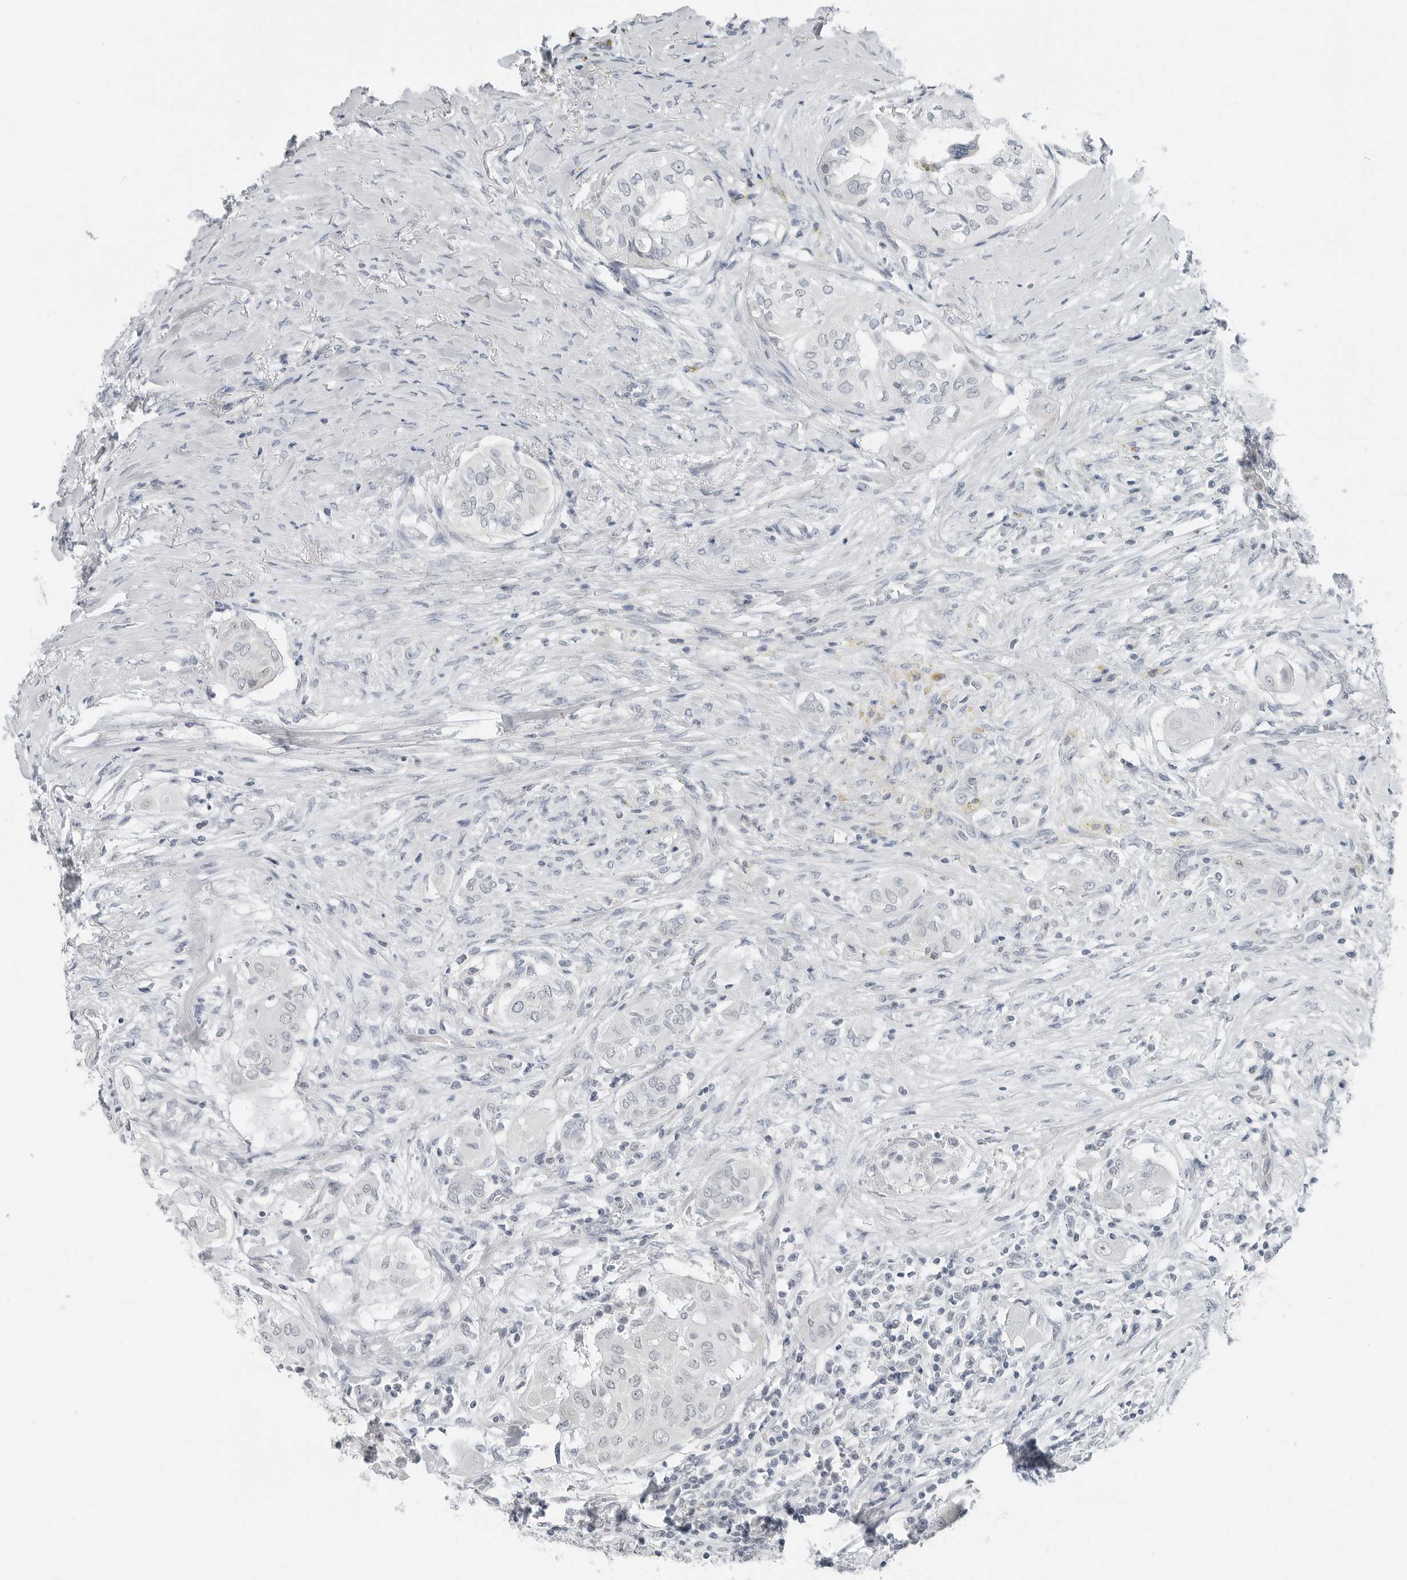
{"staining": {"intensity": "negative", "quantity": "none", "location": "none"}, "tissue": "thyroid cancer", "cell_type": "Tumor cells", "image_type": "cancer", "snomed": [{"axis": "morphology", "description": "Papillary adenocarcinoma, NOS"}, {"axis": "topography", "description": "Thyroid gland"}], "caption": "Tumor cells are negative for protein expression in human thyroid cancer (papillary adenocarcinoma).", "gene": "XIRP1", "patient": {"sex": "female", "age": 59}}